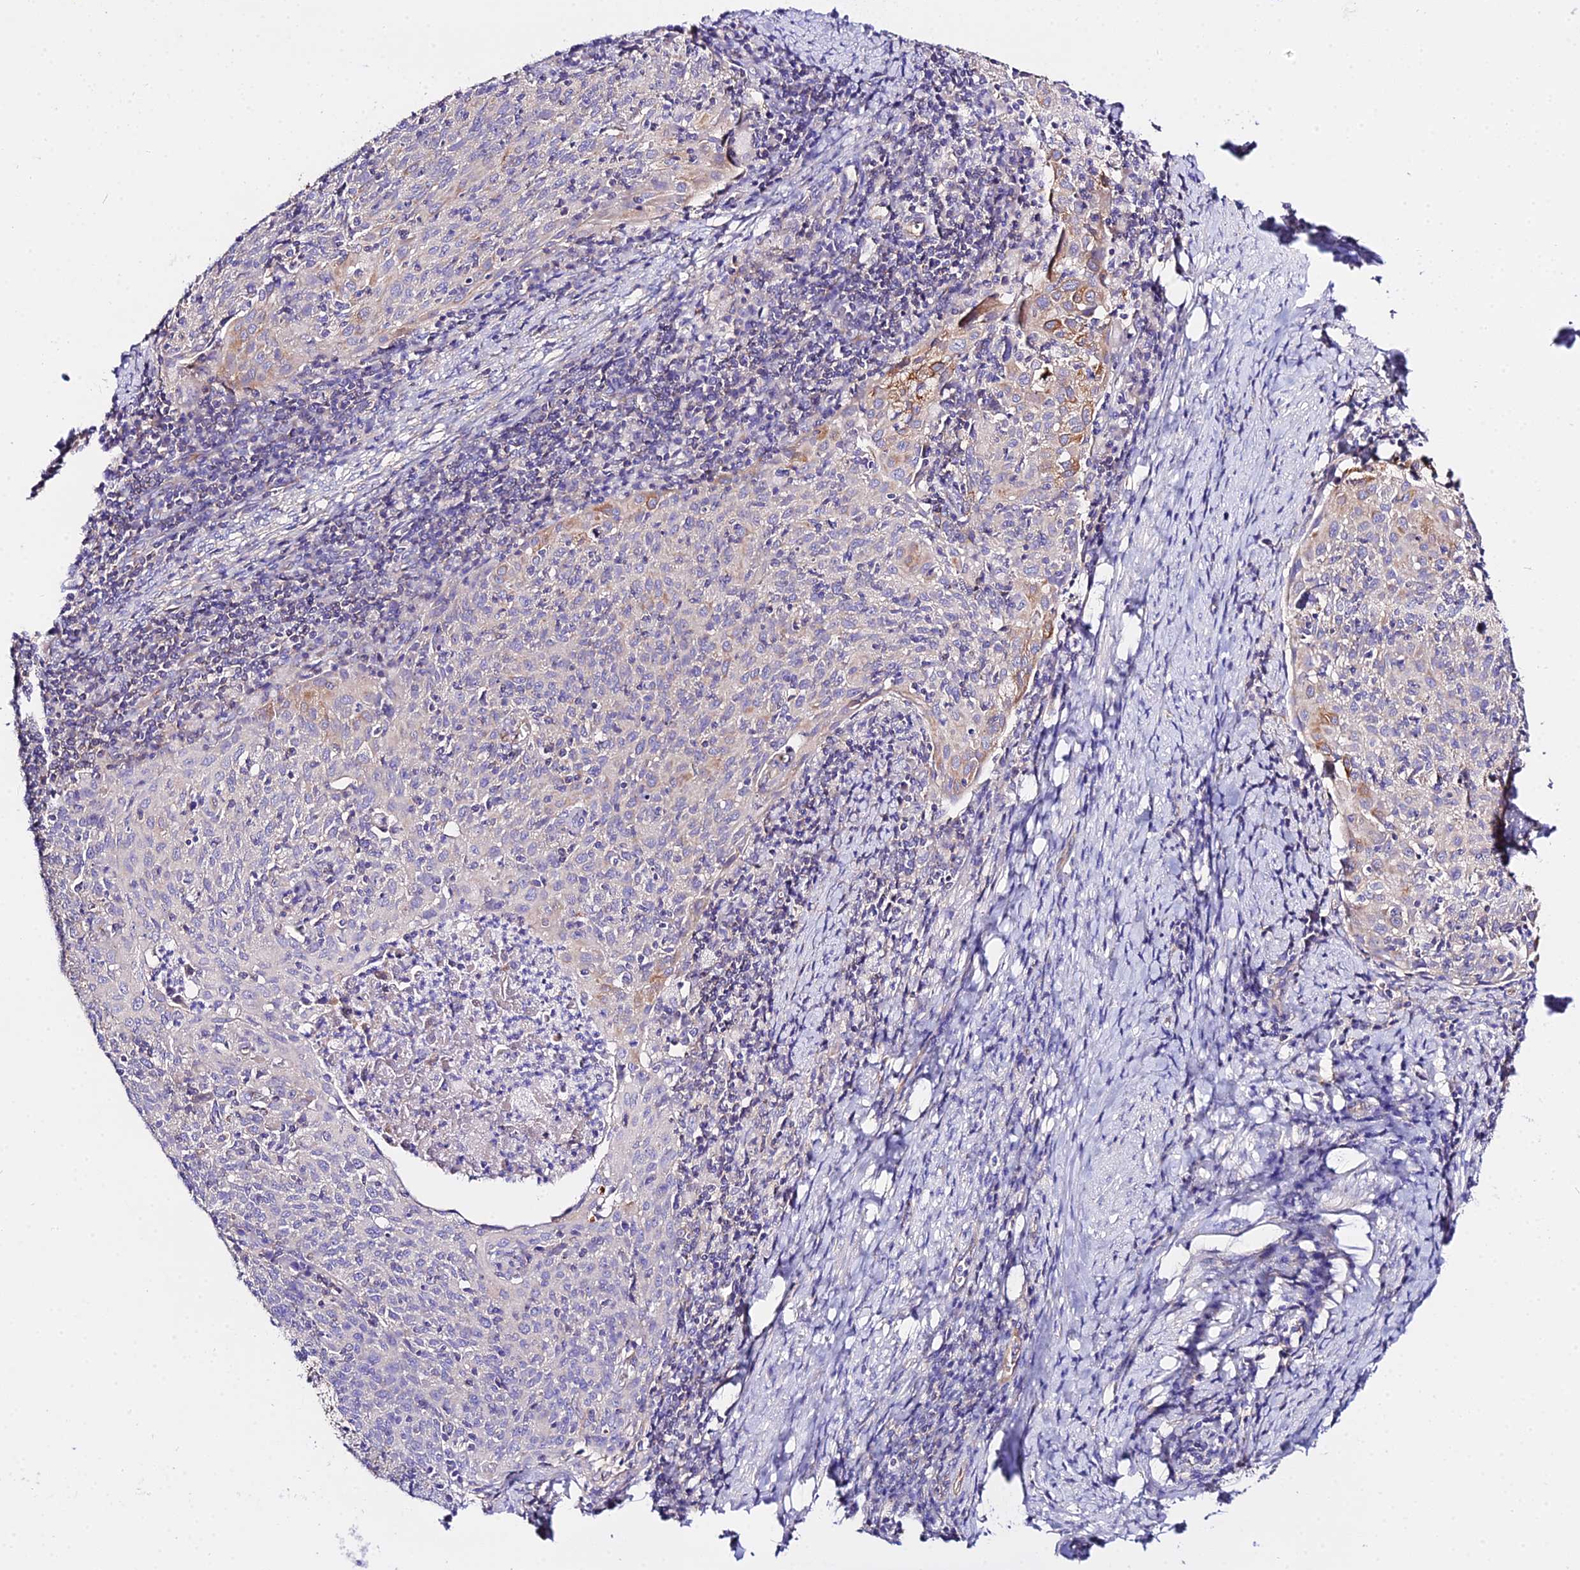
{"staining": {"intensity": "weak", "quantity": "<25%", "location": "cytoplasmic/membranous"}, "tissue": "cervical cancer", "cell_type": "Tumor cells", "image_type": "cancer", "snomed": [{"axis": "morphology", "description": "Squamous cell carcinoma, NOS"}, {"axis": "topography", "description": "Cervix"}], "caption": "Protein analysis of cervical cancer displays no significant staining in tumor cells.", "gene": "DAW1", "patient": {"sex": "female", "age": 52}}